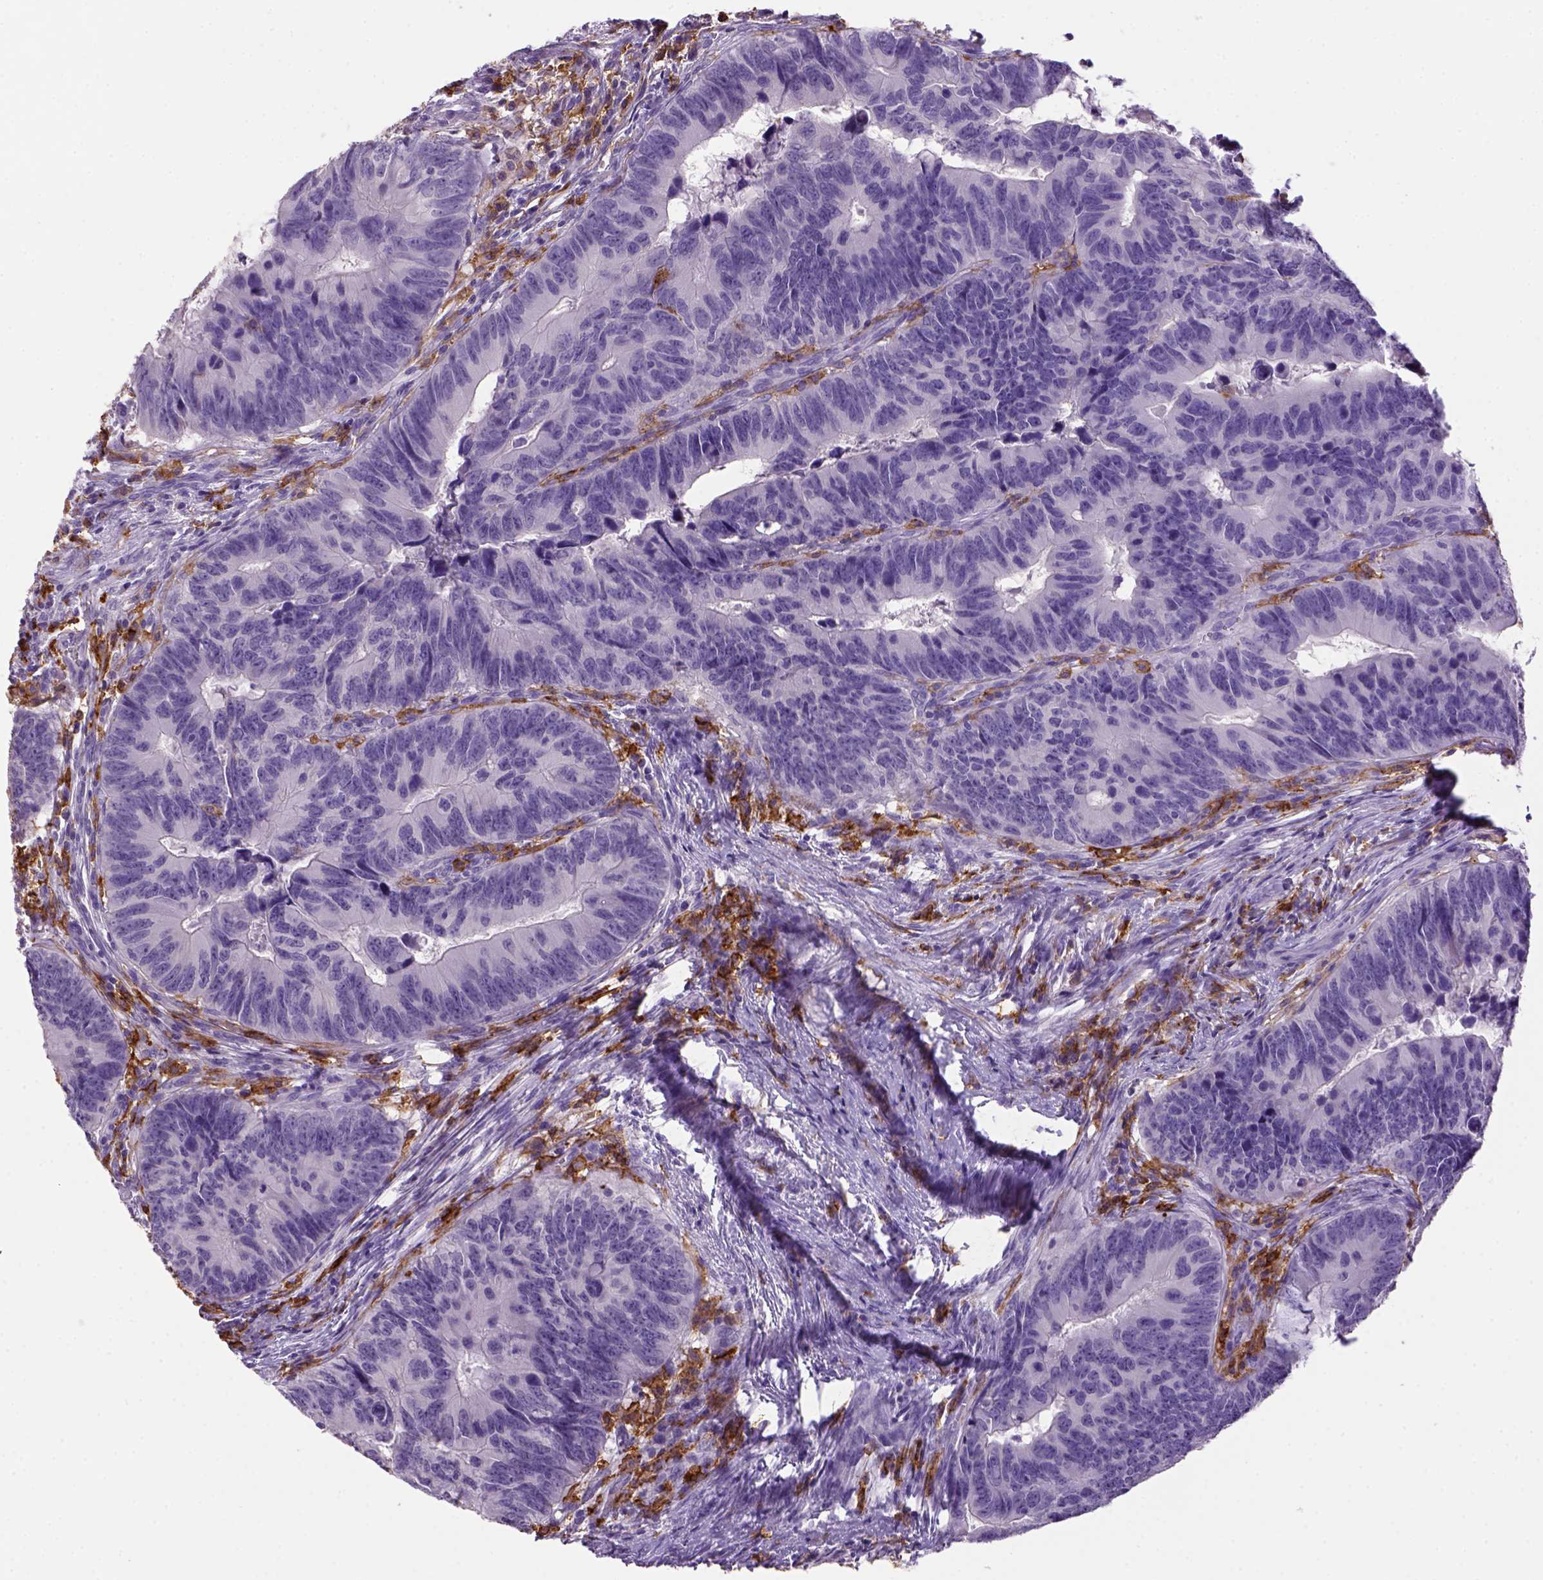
{"staining": {"intensity": "negative", "quantity": "none", "location": "none"}, "tissue": "colorectal cancer", "cell_type": "Tumor cells", "image_type": "cancer", "snomed": [{"axis": "morphology", "description": "Adenocarcinoma, NOS"}, {"axis": "topography", "description": "Colon"}], "caption": "This is an immunohistochemistry photomicrograph of human colorectal cancer (adenocarcinoma). There is no positivity in tumor cells.", "gene": "CD14", "patient": {"sex": "female", "age": 82}}